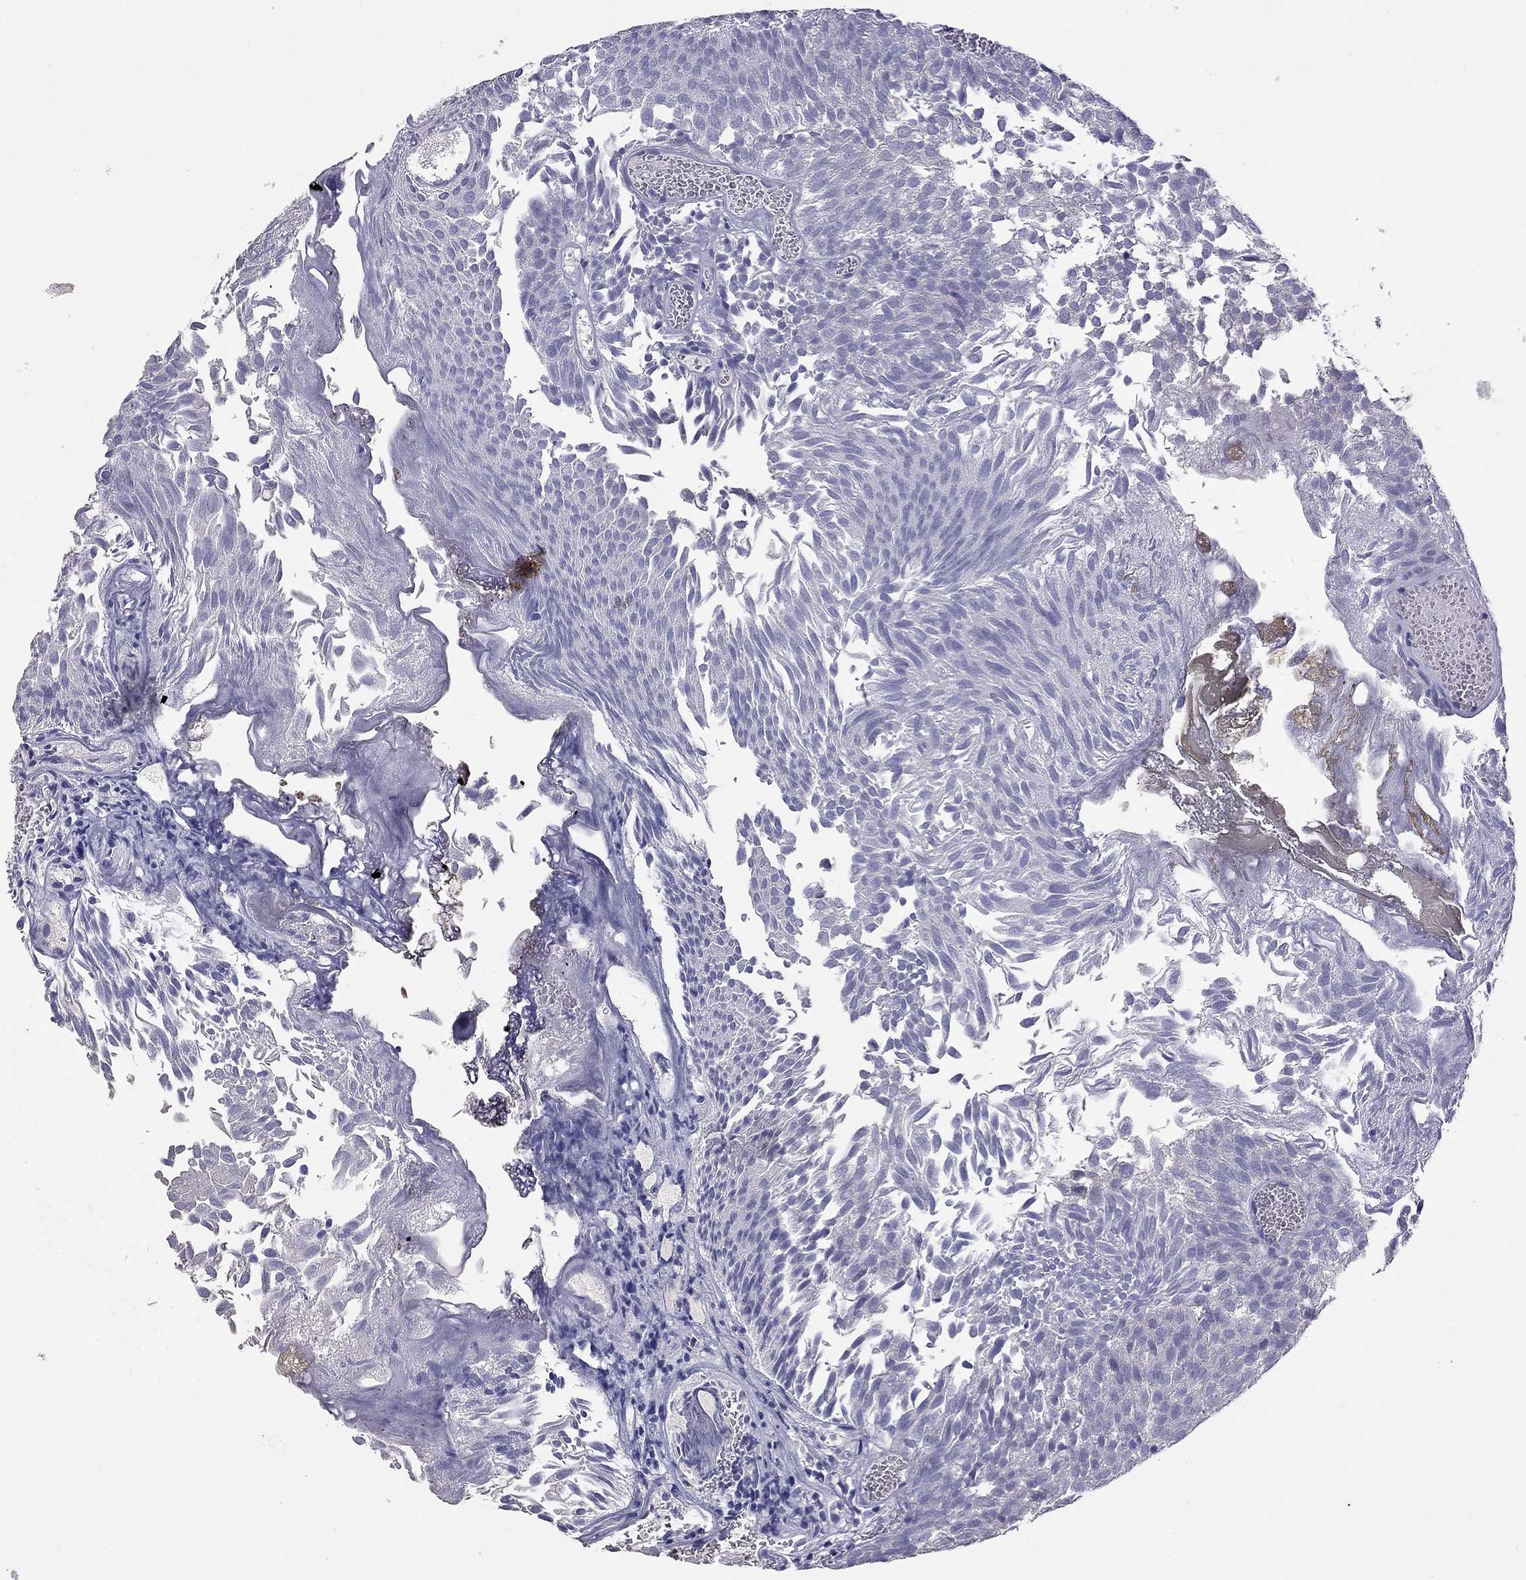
{"staining": {"intensity": "negative", "quantity": "none", "location": "none"}, "tissue": "urothelial cancer", "cell_type": "Tumor cells", "image_type": "cancer", "snomed": [{"axis": "morphology", "description": "Urothelial carcinoma, Low grade"}, {"axis": "topography", "description": "Urinary bladder"}], "caption": "Immunohistochemistry histopathology image of human low-grade urothelial carcinoma stained for a protein (brown), which reveals no staining in tumor cells.", "gene": "CFAP91", "patient": {"sex": "male", "age": 52}}